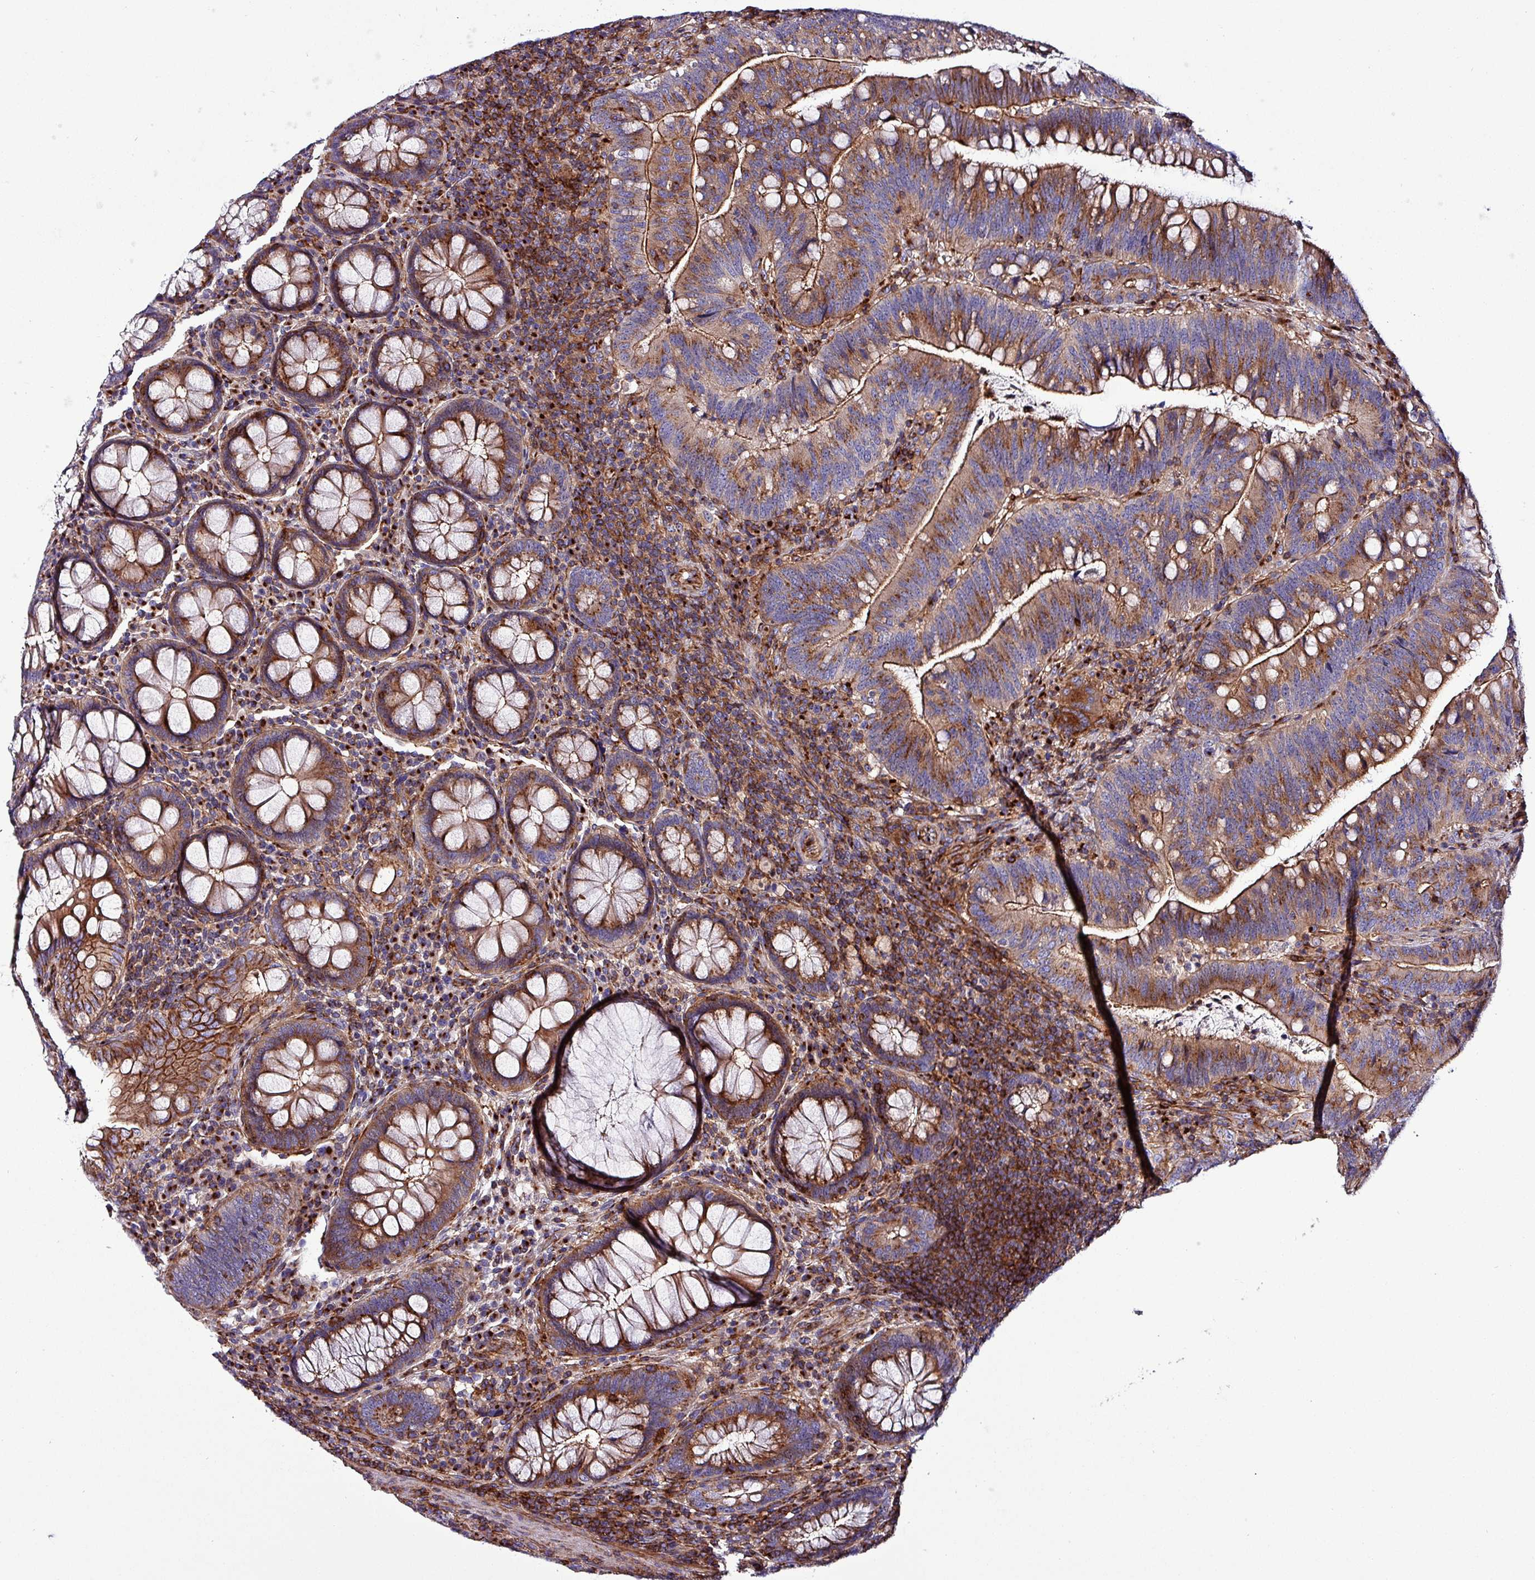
{"staining": {"intensity": "moderate", "quantity": "25%-75%", "location": "cytoplasmic/membranous"}, "tissue": "colorectal cancer", "cell_type": "Tumor cells", "image_type": "cancer", "snomed": [{"axis": "morphology", "description": "Adenocarcinoma, NOS"}, {"axis": "topography", "description": "Colon"}], "caption": "Immunohistochemistry of human colorectal cancer (adenocarcinoma) displays medium levels of moderate cytoplasmic/membranous staining in approximately 25%-75% of tumor cells.", "gene": "VAMP4", "patient": {"sex": "female", "age": 66}}